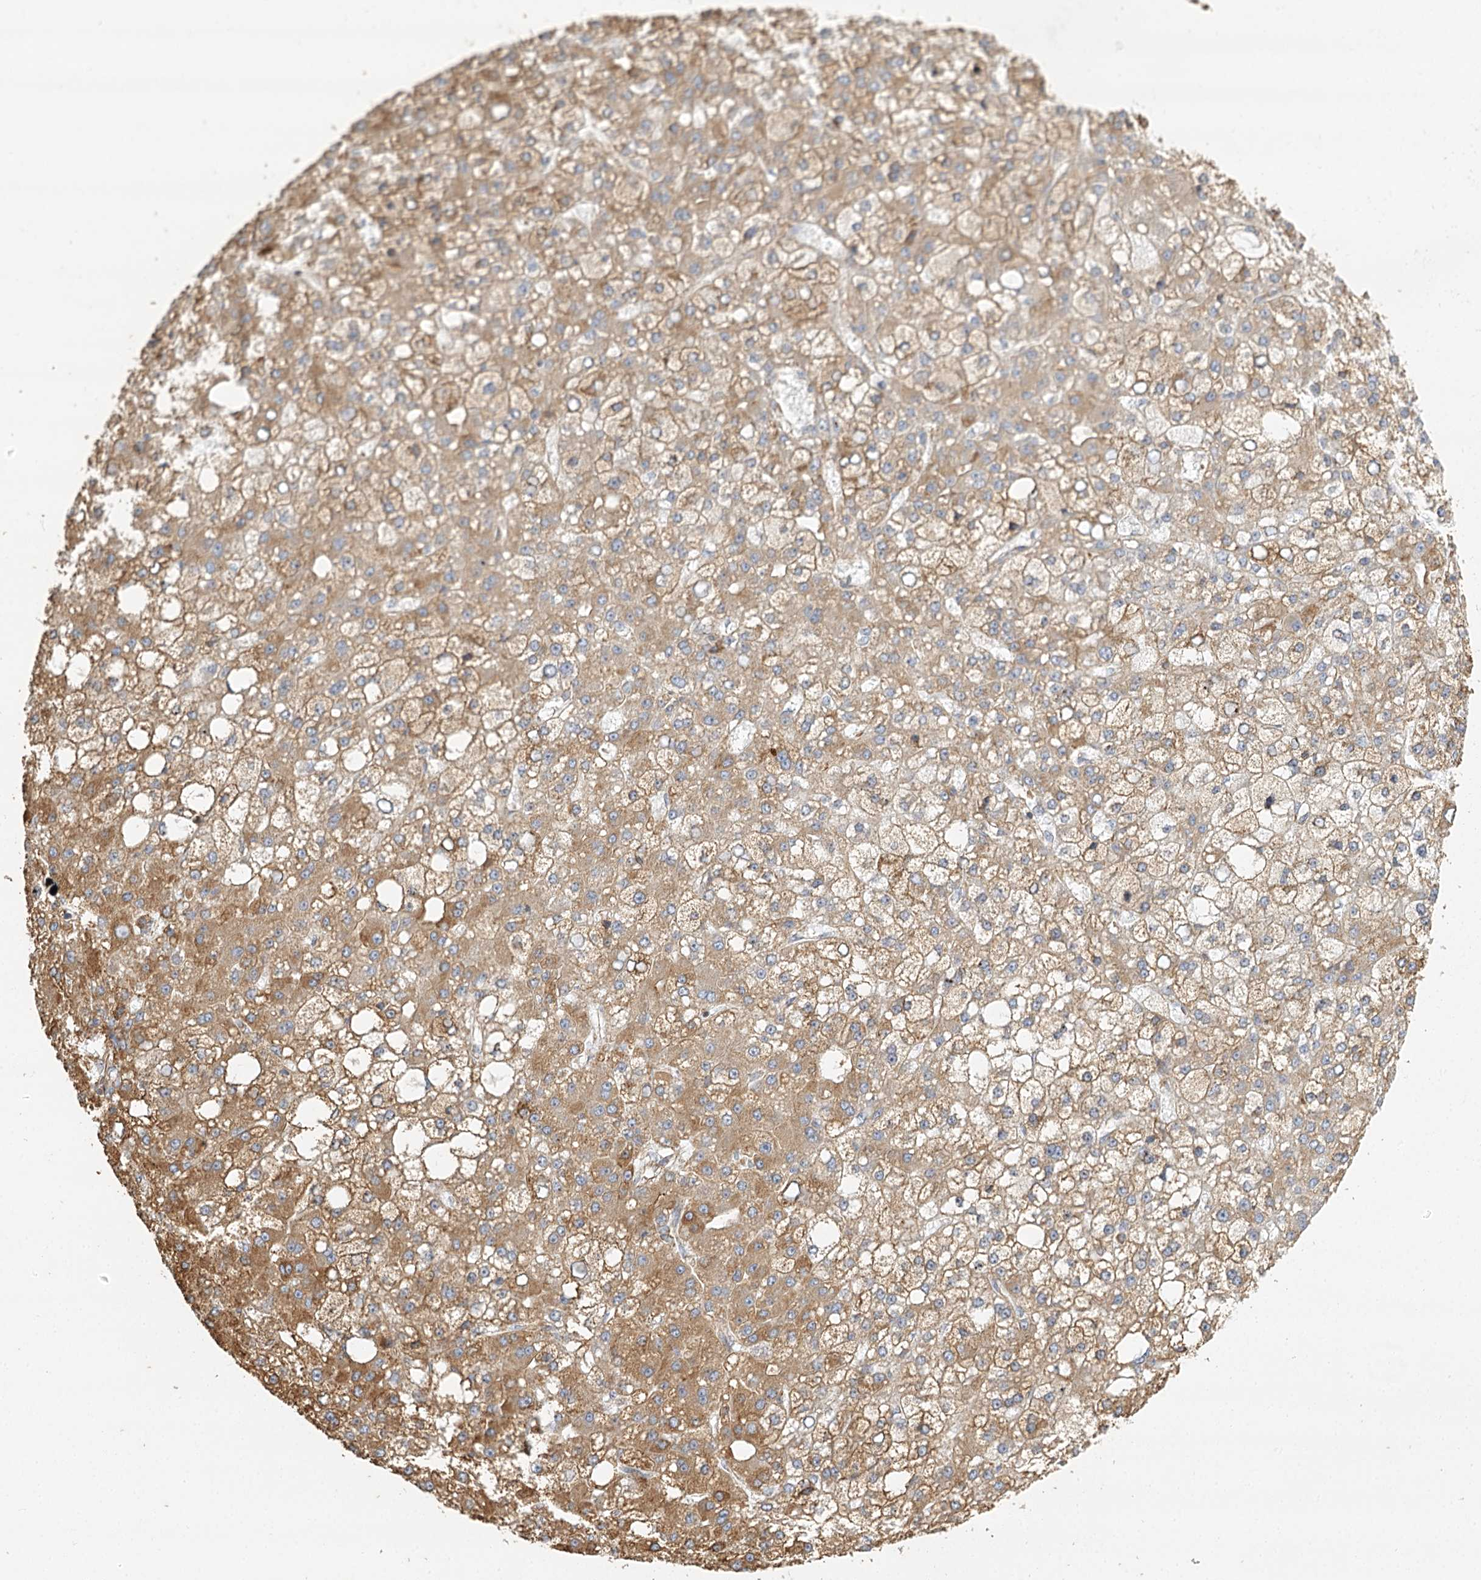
{"staining": {"intensity": "moderate", "quantity": ">75%", "location": "cytoplasmic/membranous"}, "tissue": "liver cancer", "cell_type": "Tumor cells", "image_type": "cancer", "snomed": [{"axis": "morphology", "description": "Carcinoma, Hepatocellular, NOS"}, {"axis": "topography", "description": "Liver"}], "caption": "Immunohistochemistry photomicrograph of neoplastic tissue: hepatocellular carcinoma (liver) stained using IHC demonstrates medium levels of moderate protein expression localized specifically in the cytoplasmic/membranous of tumor cells, appearing as a cytoplasmic/membranous brown color.", "gene": "TAS1R1", "patient": {"sex": "male", "age": 67}}